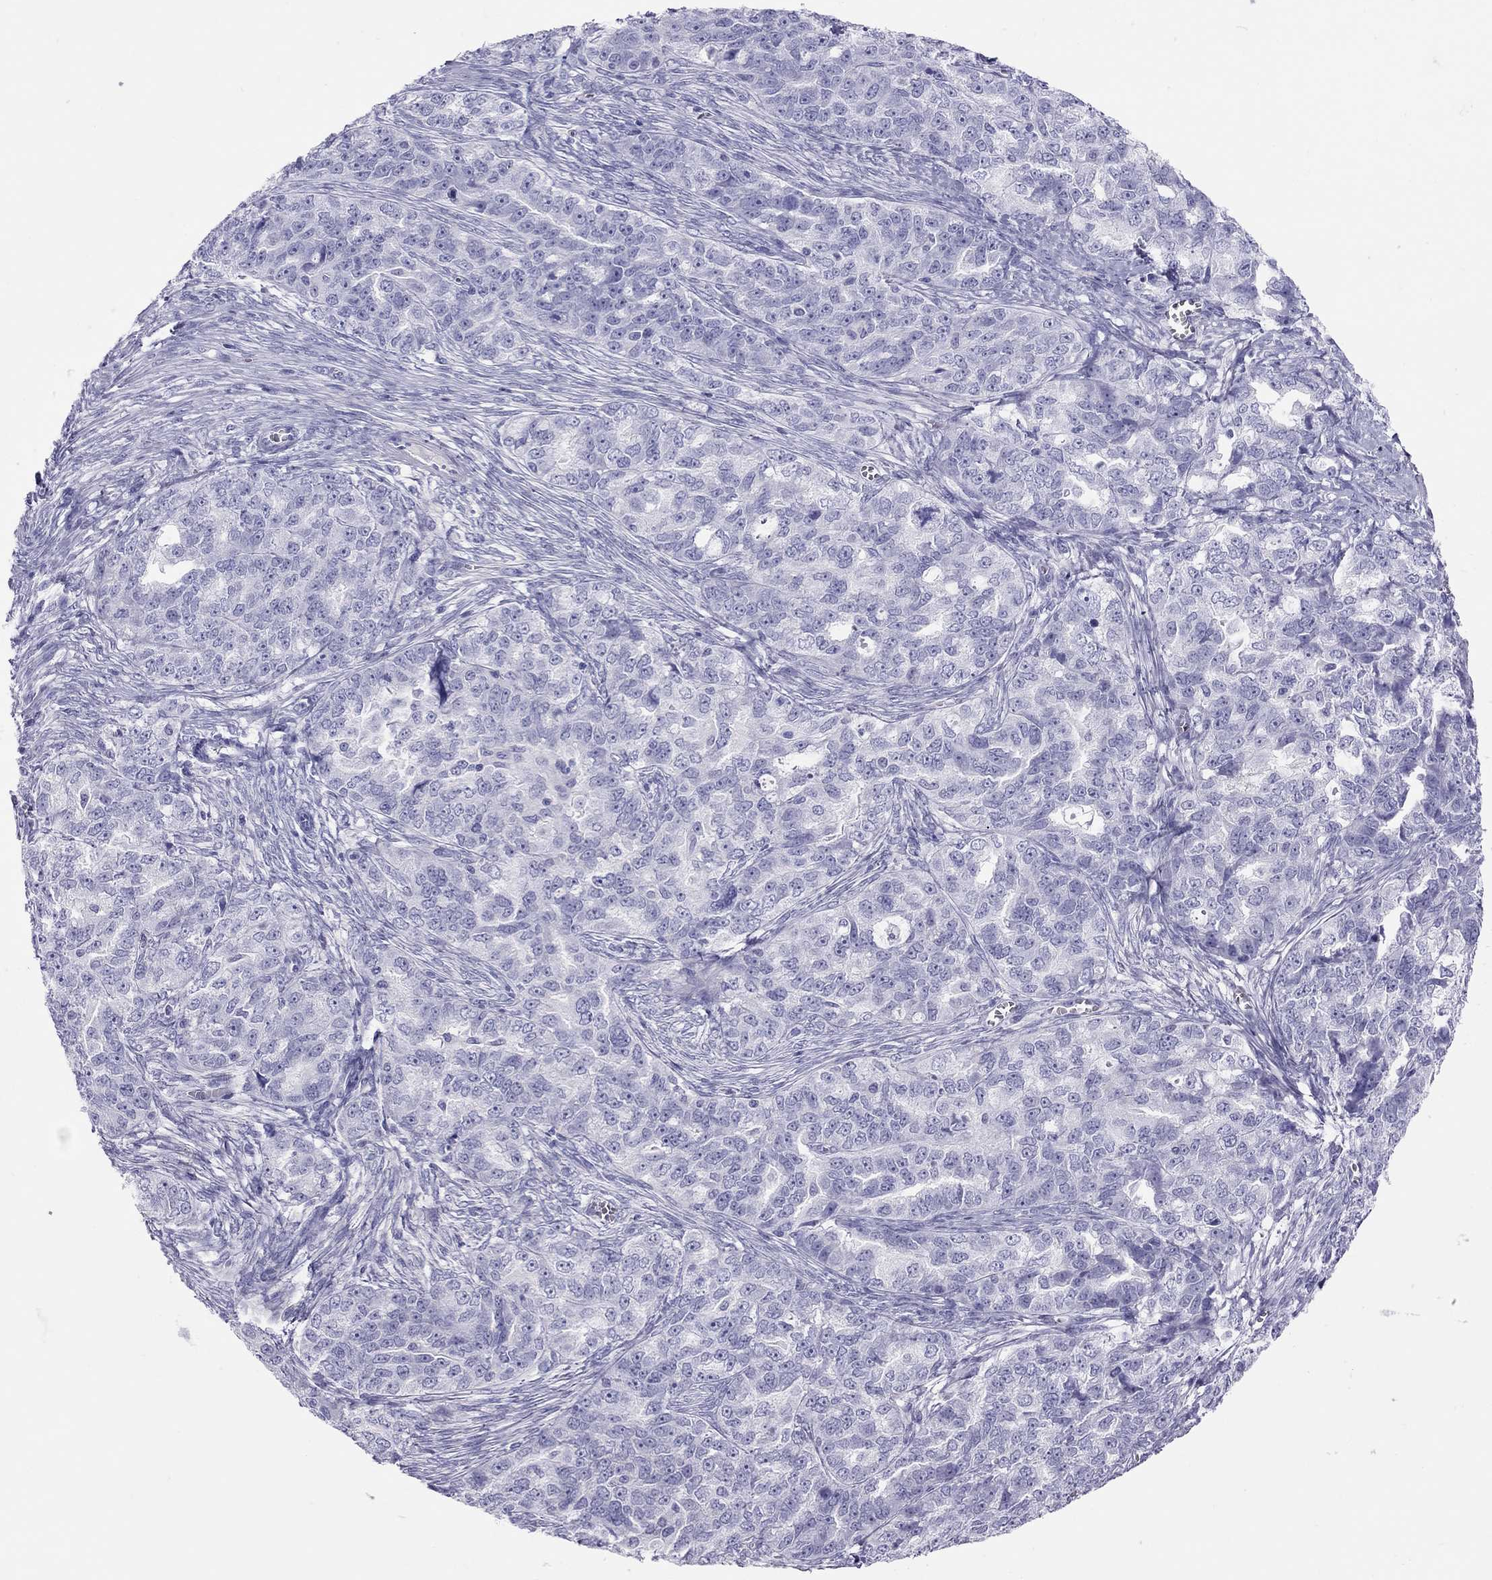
{"staining": {"intensity": "negative", "quantity": "none", "location": "none"}, "tissue": "ovarian cancer", "cell_type": "Tumor cells", "image_type": "cancer", "snomed": [{"axis": "morphology", "description": "Cystadenocarcinoma, serous, NOS"}, {"axis": "topography", "description": "Ovary"}], "caption": "Tumor cells show no significant protein staining in ovarian cancer. (Stains: DAB (3,3'-diaminobenzidine) immunohistochemistry with hematoxylin counter stain, Microscopy: brightfield microscopy at high magnification).", "gene": "PSMB11", "patient": {"sex": "female", "age": 51}}